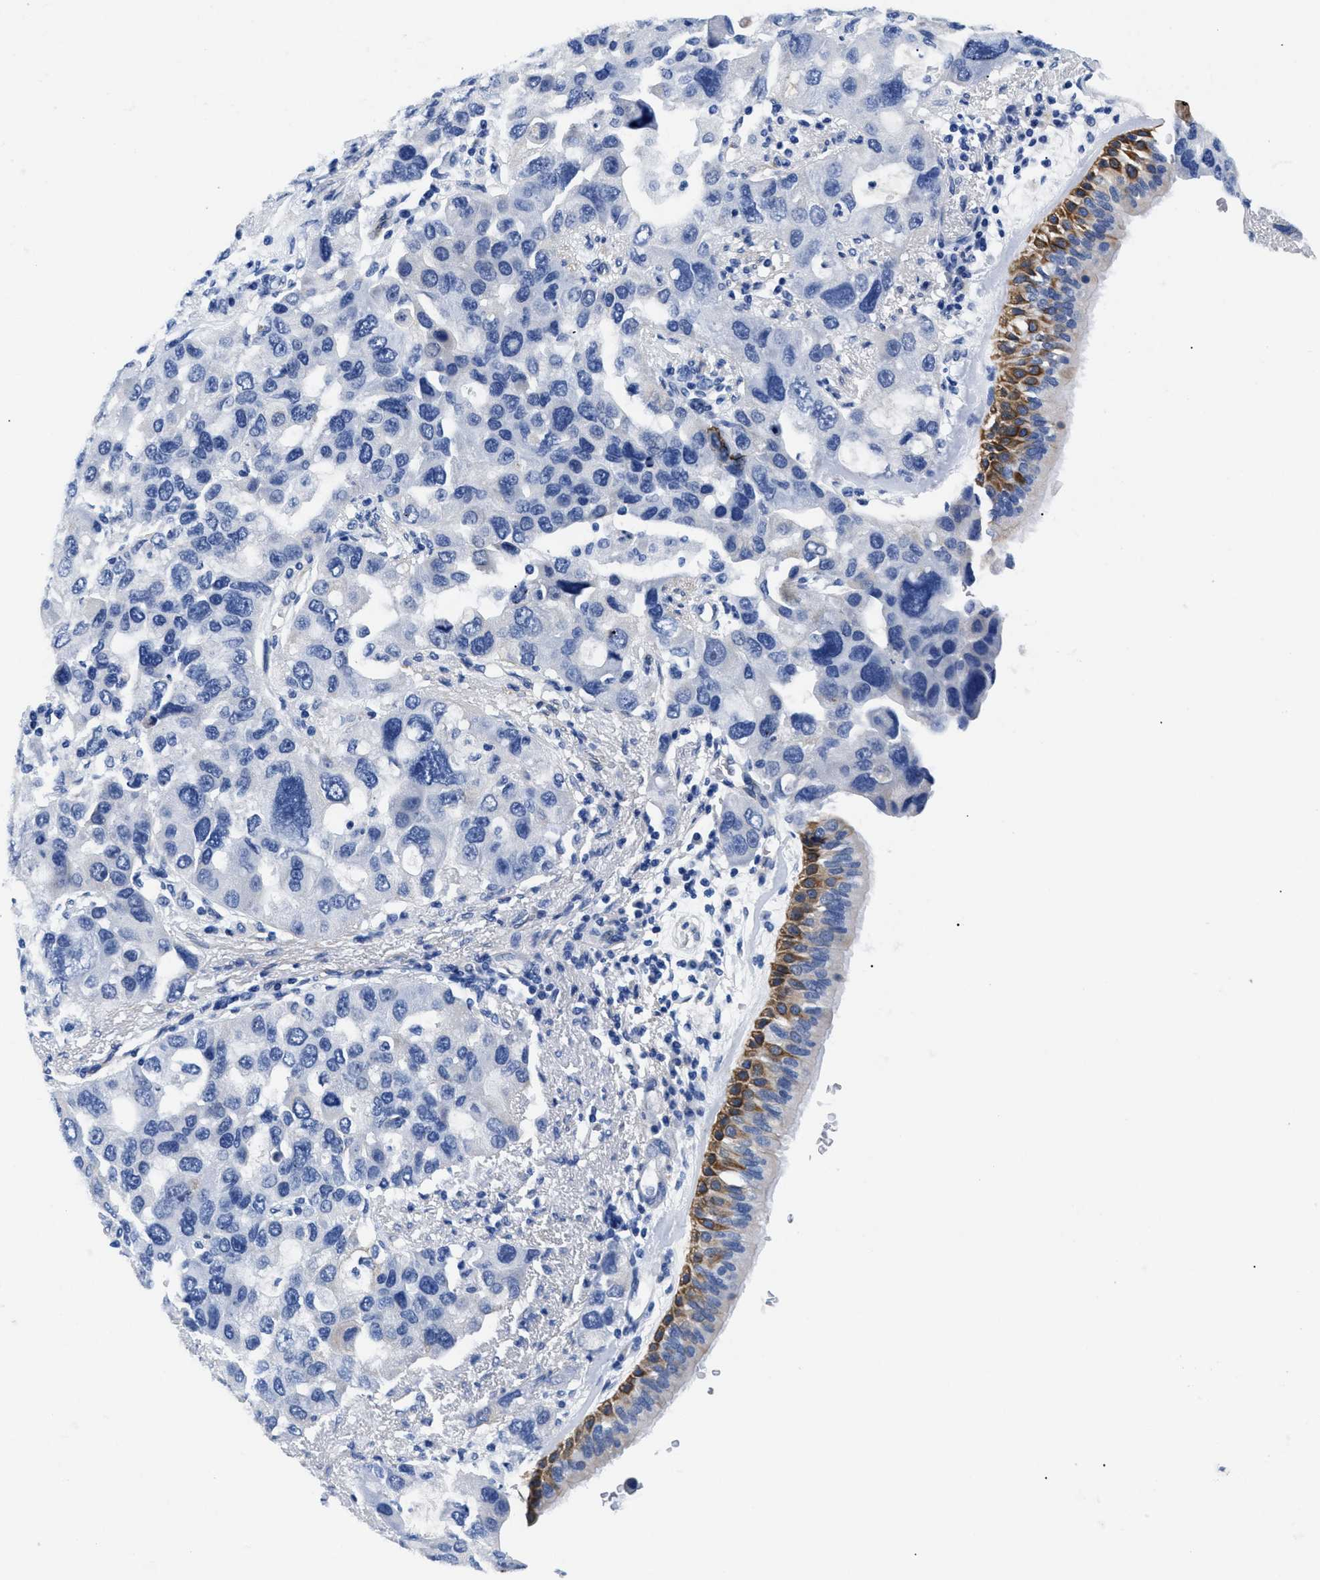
{"staining": {"intensity": "strong", "quantity": "25%-75%", "location": "cytoplasmic/membranous"}, "tissue": "bronchus", "cell_type": "Respiratory epithelial cells", "image_type": "normal", "snomed": [{"axis": "morphology", "description": "Normal tissue, NOS"}, {"axis": "morphology", "description": "Adenocarcinoma, NOS"}, {"axis": "morphology", "description": "Adenocarcinoma, metastatic, NOS"}, {"axis": "topography", "description": "Lymph node"}, {"axis": "topography", "description": "Bronchus"}, {"axis": "topography", "description": "Lung"}], "caption": "IHC of unremarkable bronchus demonstrates high levels of strong cytoplasmic/membranous positivity in about 25%-75% of respiratory epithelial cells. The staining was performed using DAB, with brown indicating positive protein expression. Nuclei are stained blue with hematoxylin.", "gene": "TMEM68", "patient": {"sex": "female", "age": 54}}